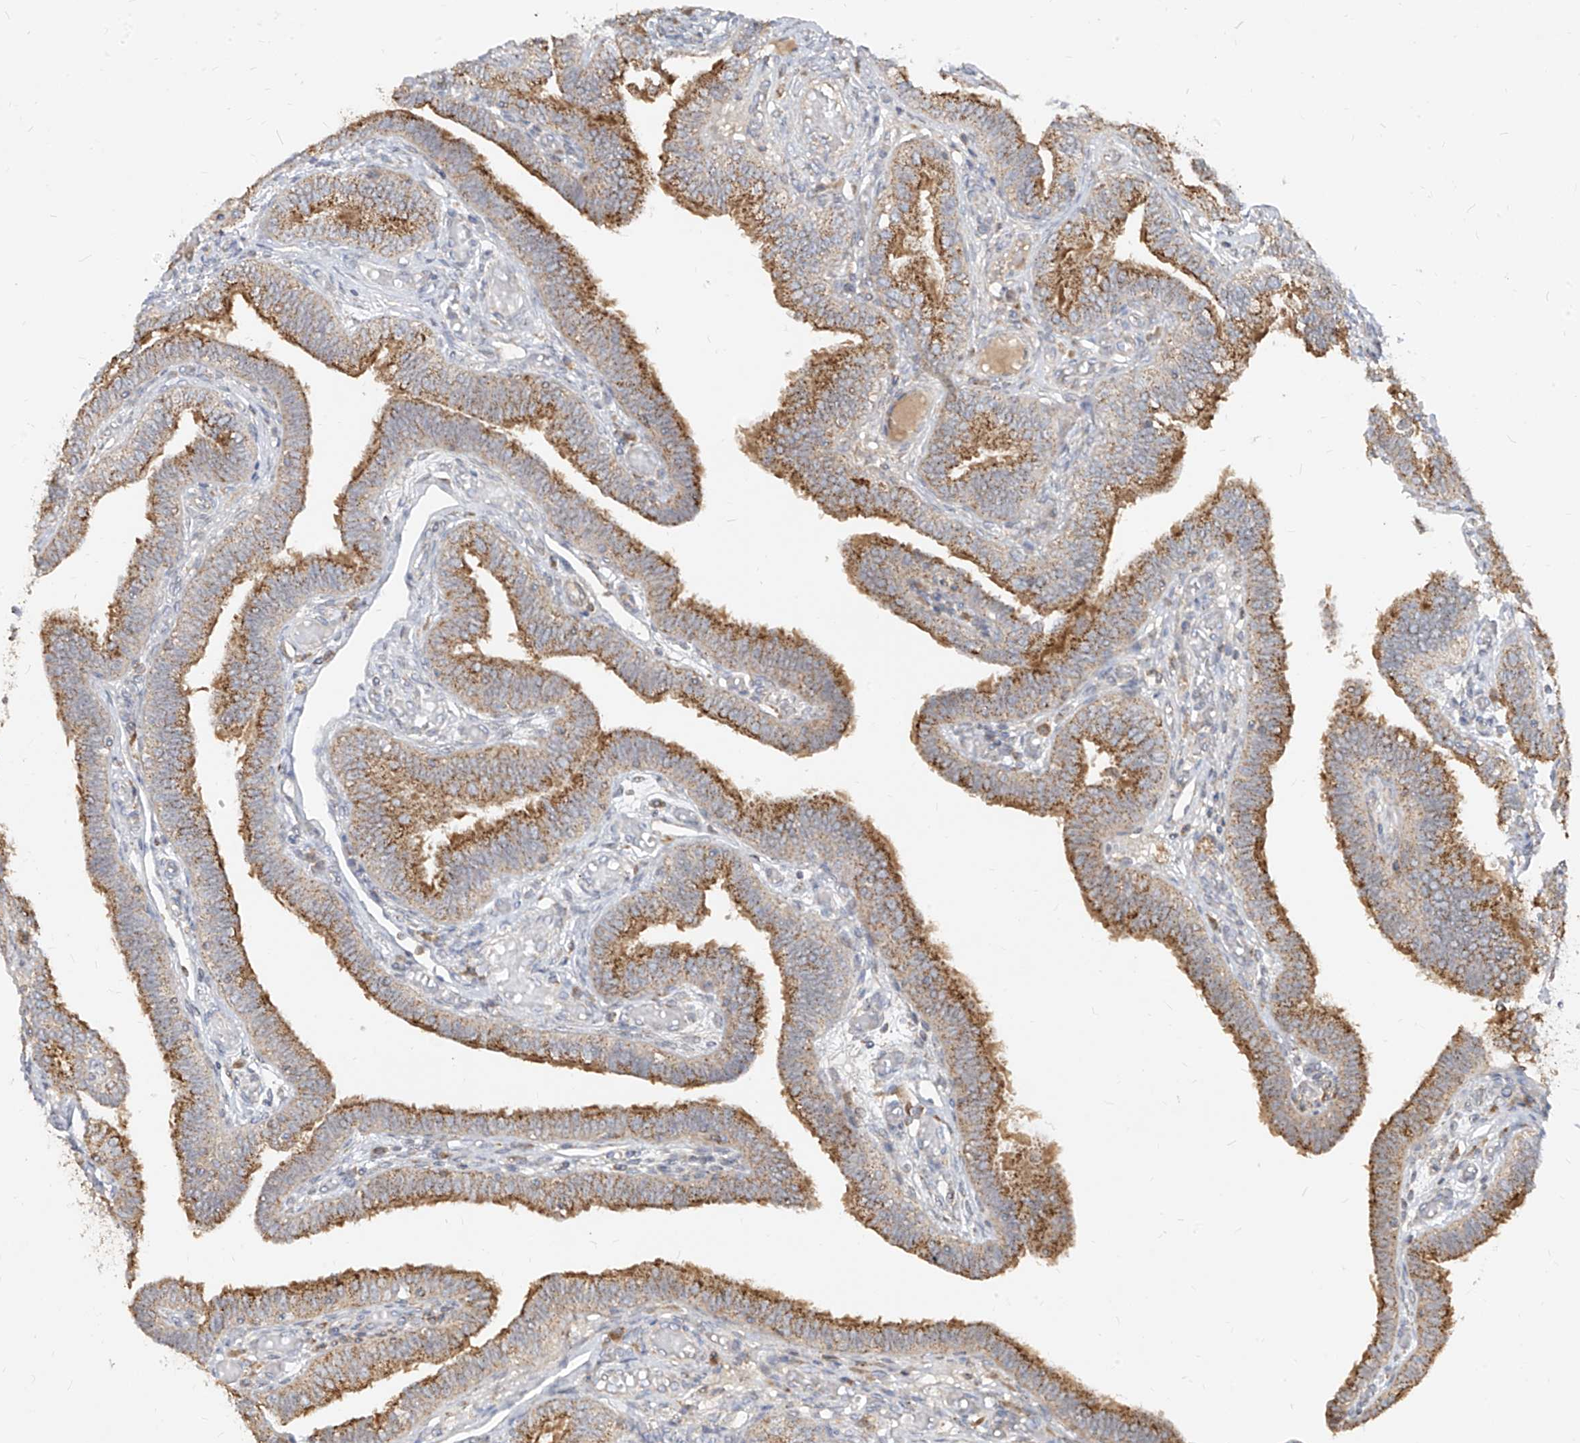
{"staining": {"intensity": "strong", "quantity": ">75%", "location": "cytoplasmic/membranous"}, "tissue": "fallopian tube", "cell_type": "Glandular cells", "image_type": "normal", "snomed": [{"axis": "morphology", "description": "Normal tissue, NOS"}, {"axis": "topography", "description": "Fallopian tube"}], "caption": "This photomicrograph reveals unremarkable fallopian tube stained with immunohistochemistry (IHC) to label a protein in brown. The cytoplasmic/membranous of glandular cells show strong positivity for the protein. Nuclei are counter-stained blue.", "gene": "ABCD3", "patient": {"sex": "female", "age": 39}}